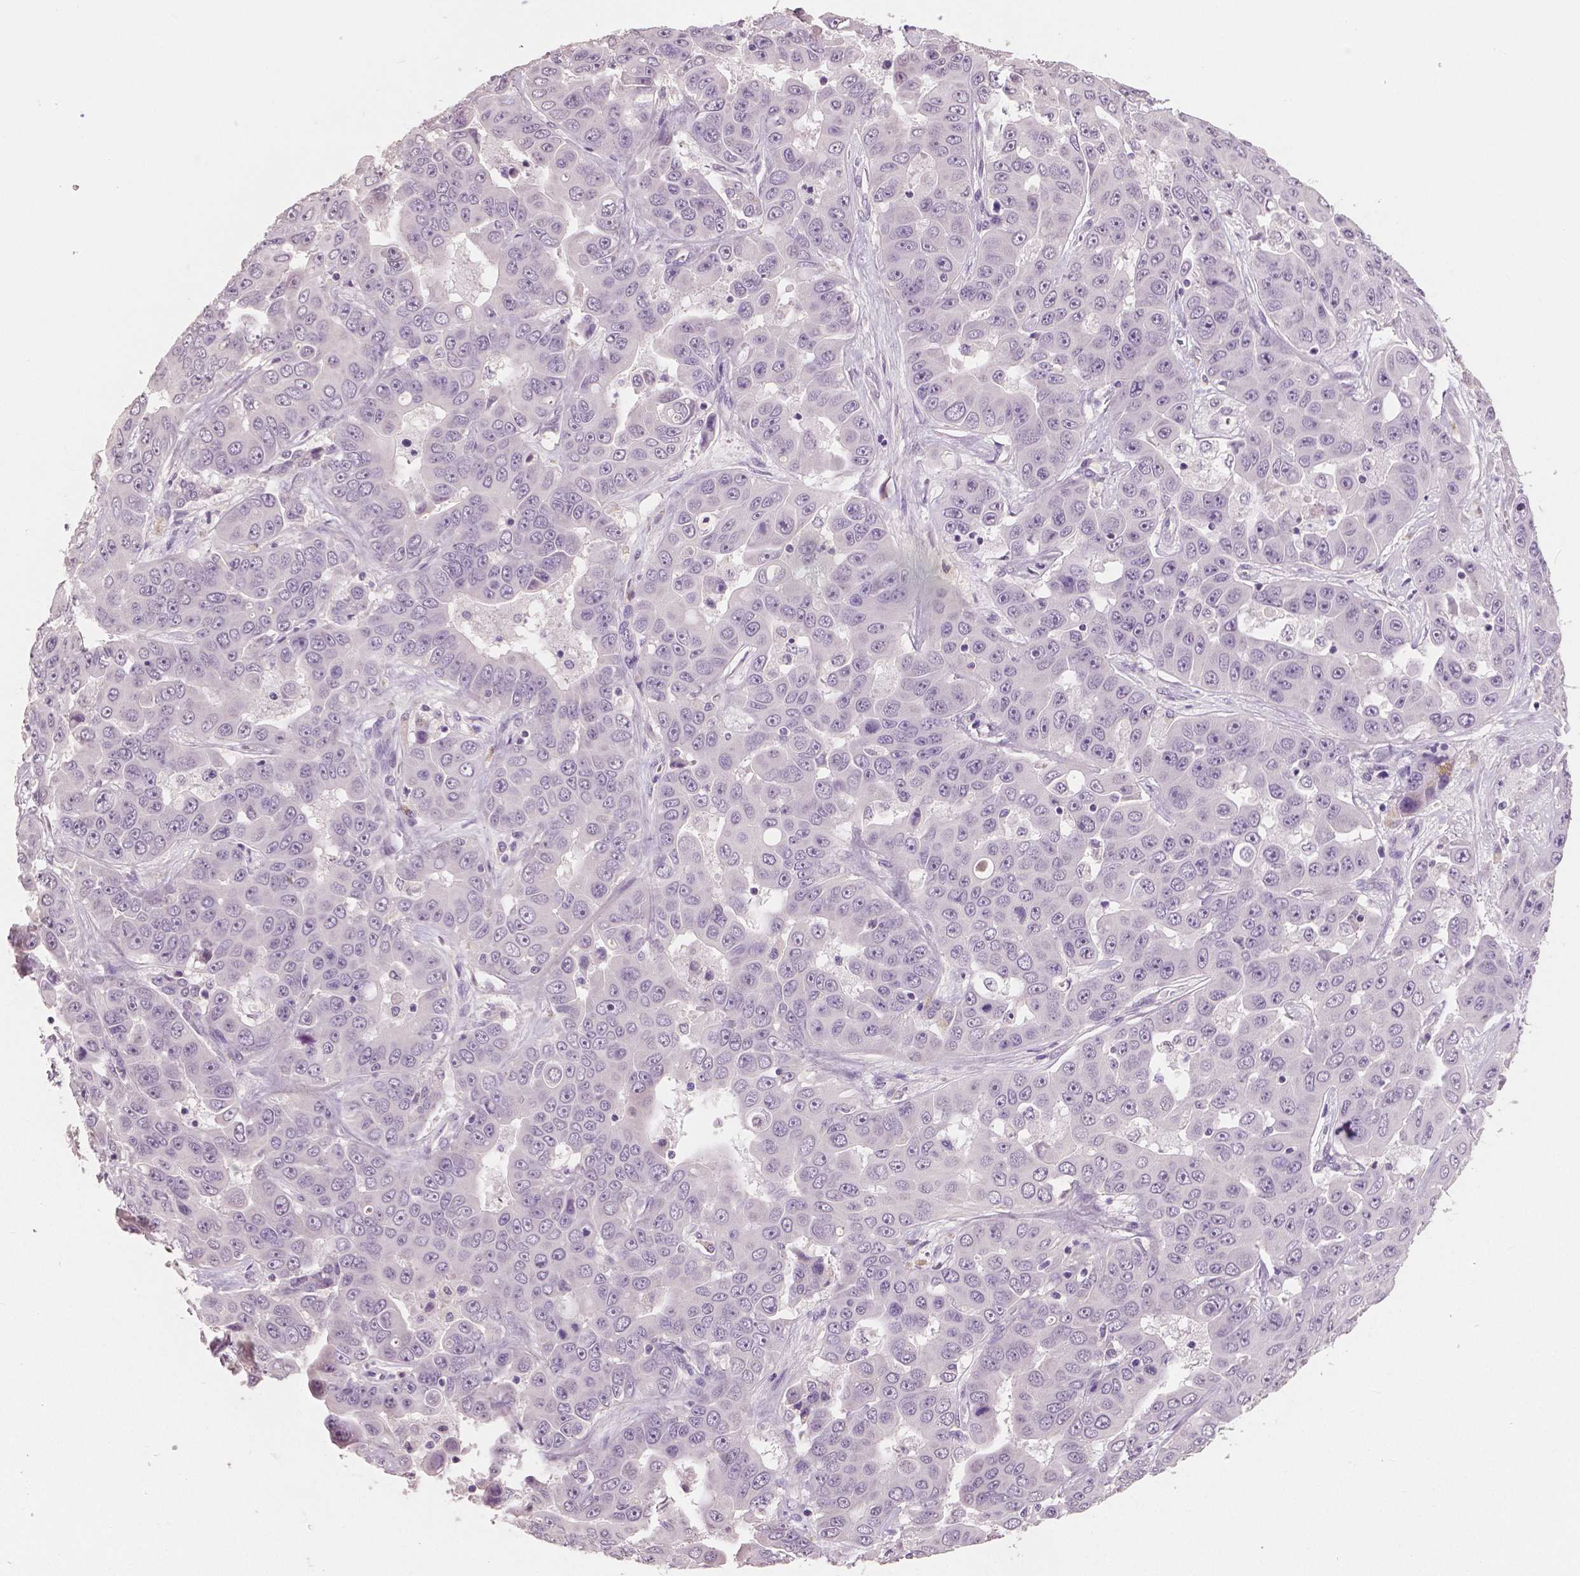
{"staining": {"intensity": "negative", "quantity": "none", "location": "none"}, "tissue": "liver cancer", "cell_type": "Tumor cells", "image_type": "cancer", "snomed": [{"axis": "morphology", "description": "Cholangiocarcinoma"}, {"axis": "topography", "description": "Liver"}], "caption": "Tumor cells show no significant staining in liver cancer (cholangiocarcinoma). (Stains: DAB (3,3'-diaminobenzidine) immunohistochemistry (IHC) with hematoxylin counter stain, Microscopy: brightfield microscopy at high magnification).", "gene": "NECAB1", "patient": {"sex": "female", "age": 52}}